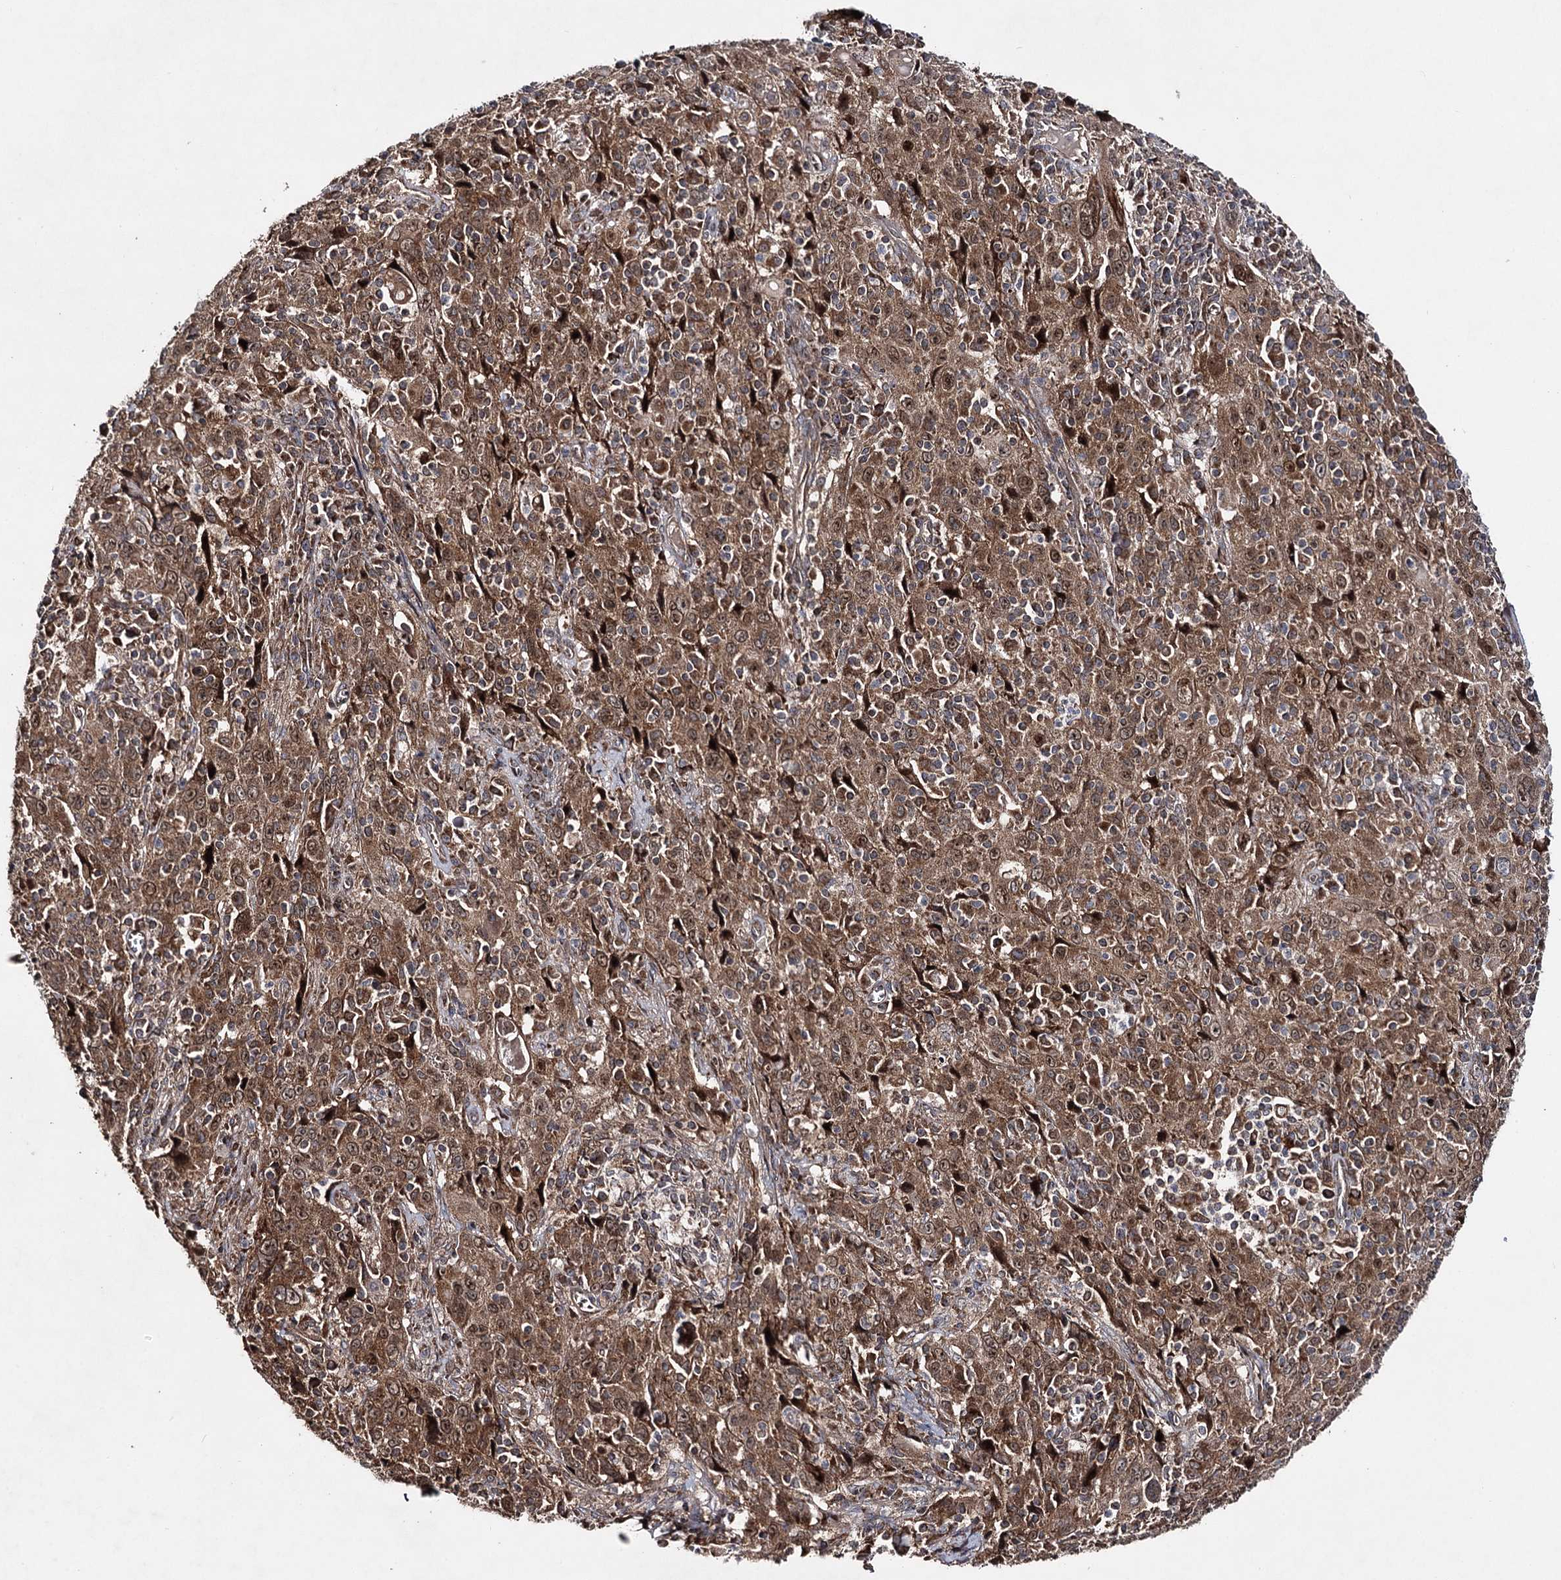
{"staining": {"intensity": "moderate", "quantity": ">75%", "location": "cytoplasmic/membranous,nuclear"}, "tissue": "cervical cancer", "cell_type": "Tumor cells", "image_type": "cancer", "snomed": [{"axis": "morphology", "description": "Squamous cell carcinoma, NOS"}, {"axis": "topography", "description": "Cervix"}], "caption": "Protein analysis of squamous cell carcinoma (cervical) tissue demonstrates moderate cytoplasmic/membranous and nuclear positivity in about >75% of tumor cells. The staining is performed using DAB brown chromogen to label protein expression. The nuclei are counter-stained blue using hematoxylin.", "gene": "MINDY3", "patient": {"sex": "female", "age": 46}}